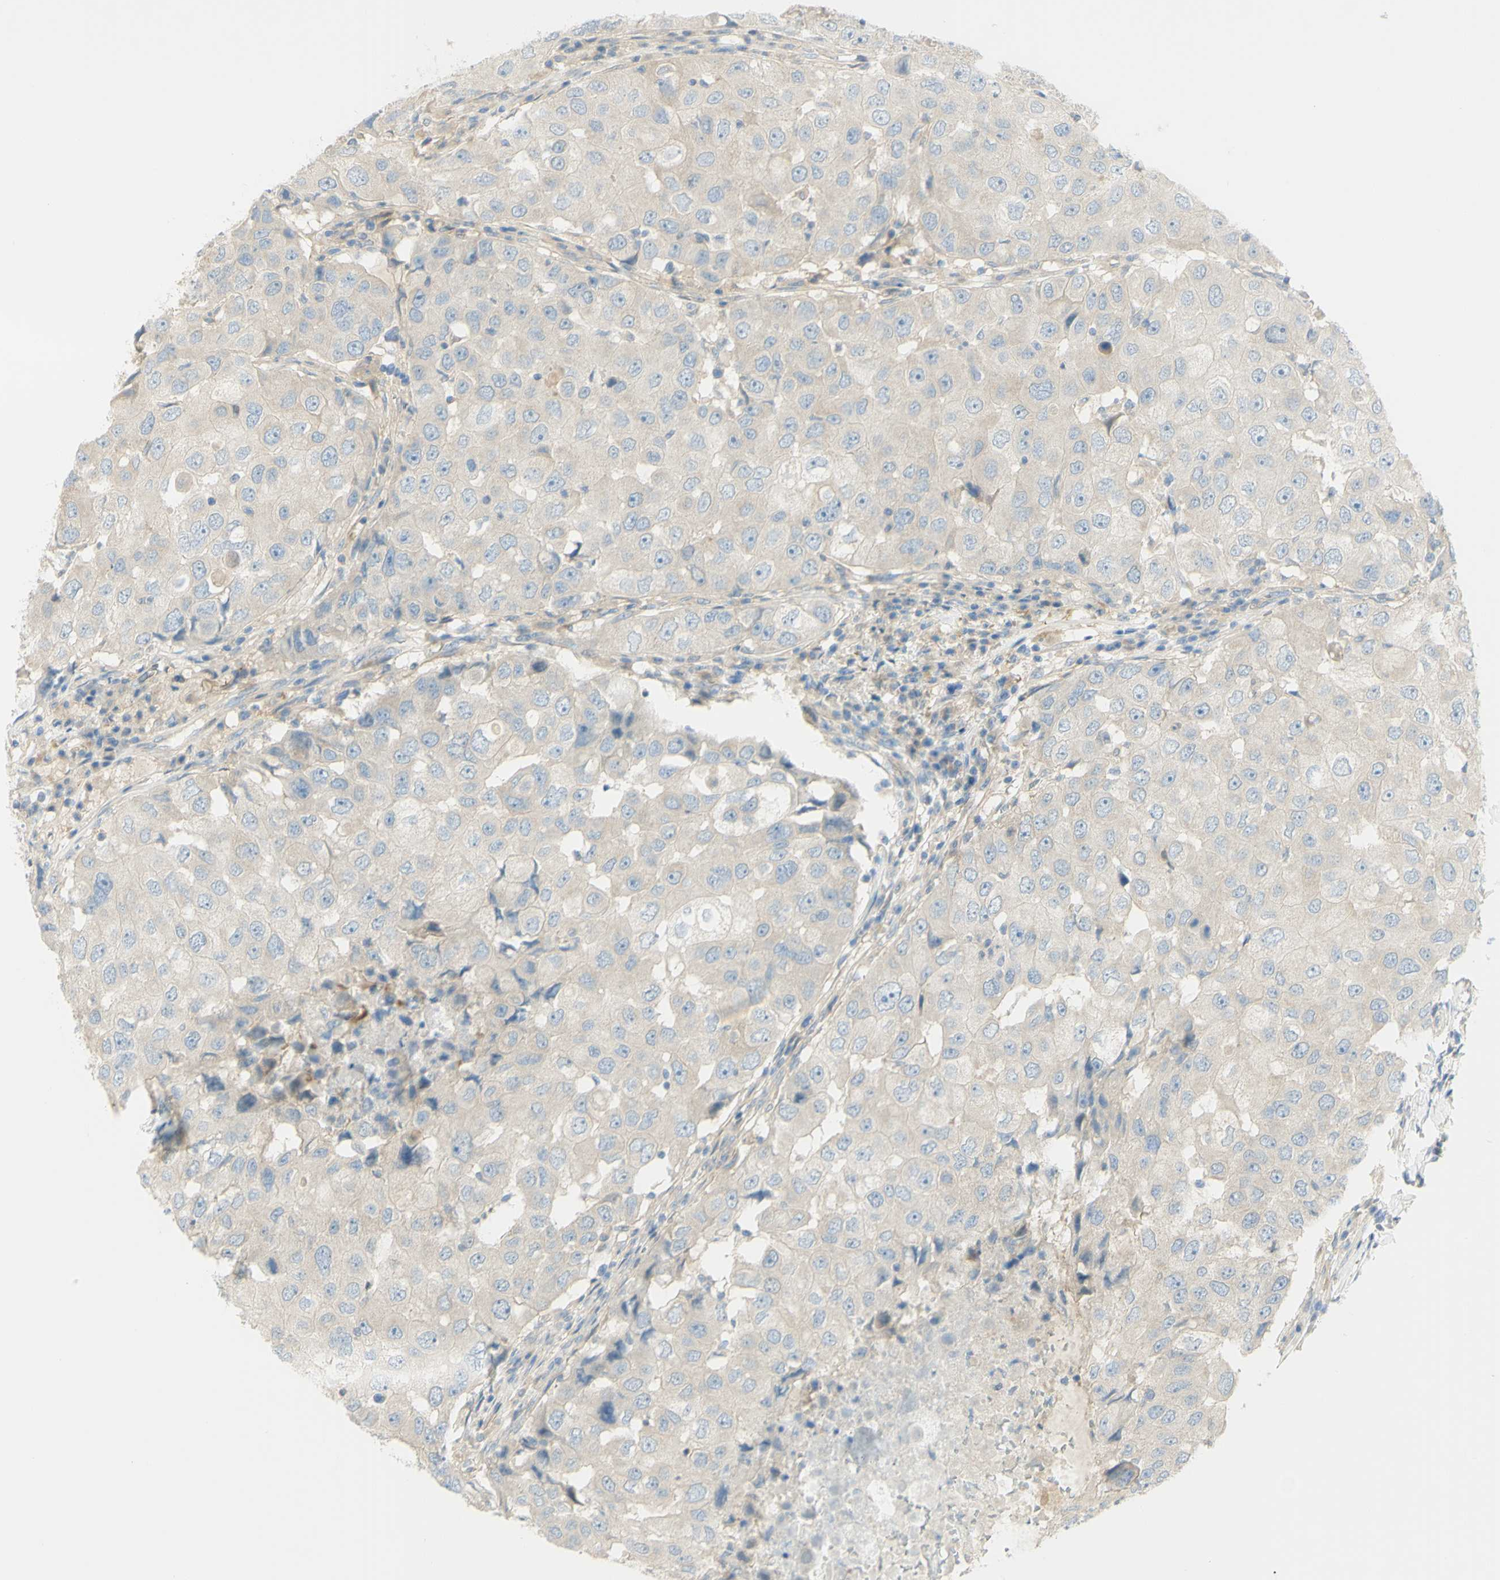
{"staining": {"intensity": "negative", "quantity": "none", "location": "none"}, "tissue": "breast cancer", "cell_type": "Tumor cells", "image_type": "cancer", "snomed": [{"axis": "morphology", "description": "Duct carcinoma"}, {"axis": "topography", "description": "Breast"}], "caption": "This is a micrograph of immunohistochemistry (IHC) staining of invasive ductal carcinoma (breast), which shows no expression in tumor cells.", "gene": "GCNT3", "patient": {"sex": "female", "age": 27}}